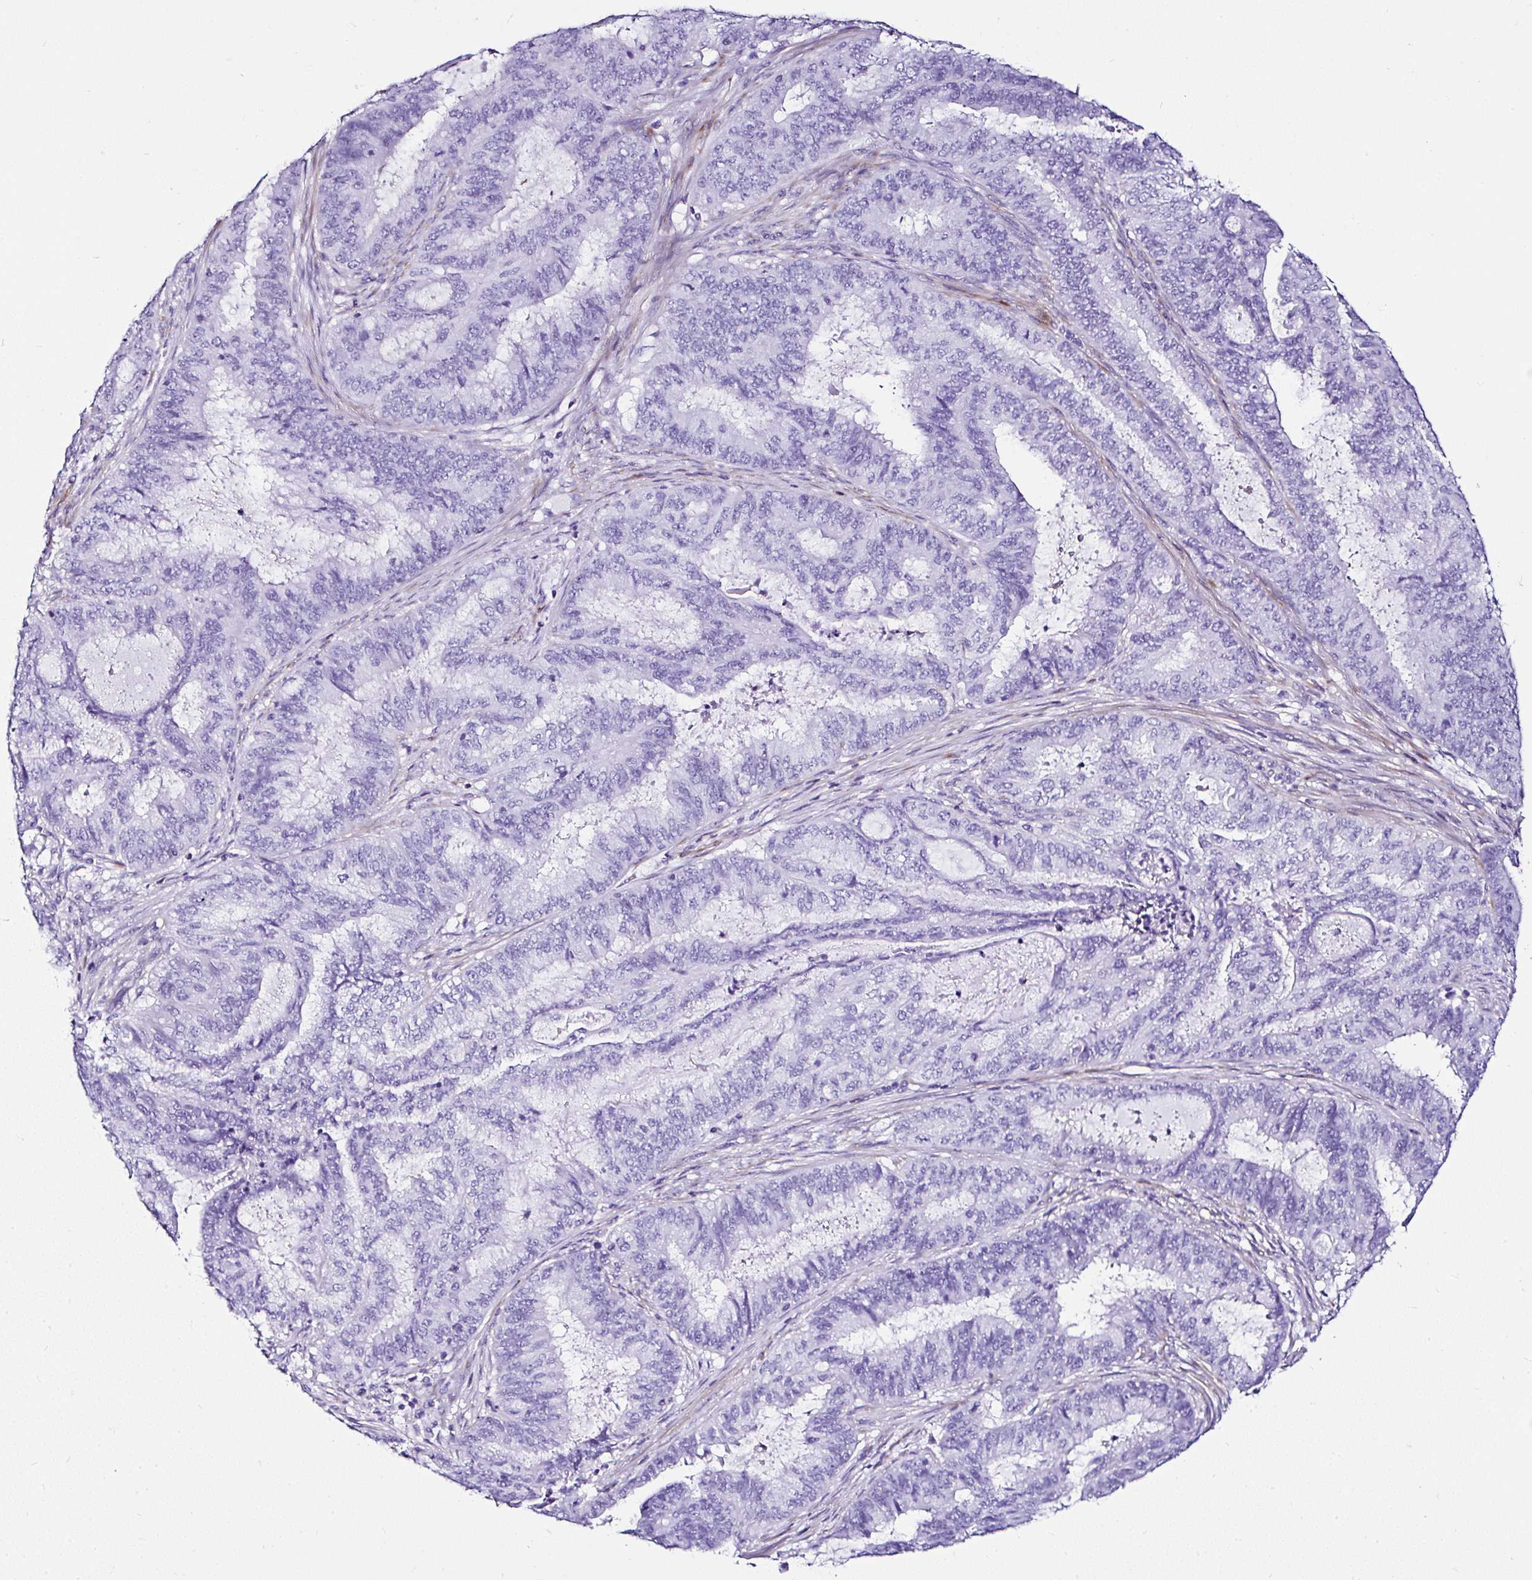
{"staining": {"intensity": "negative", "quantity": "none", "location": "none"}, "tissue": "endometrial cancer", "cell_type": "Tumor cells", "image_type": "cancer", "snomed": [{"axis": "morphology", "description": "Adenocarcinoma, NOS"}, {"axis": "topography", "description": "Endometrium"}], "caption": "Immunohistochemical staining of human adenocarcinoma (endometrial) exhibits no significant positivity in tumor cells.", "gene": "DEPDC5", "patient": {"sex": "female", "age": 51}}